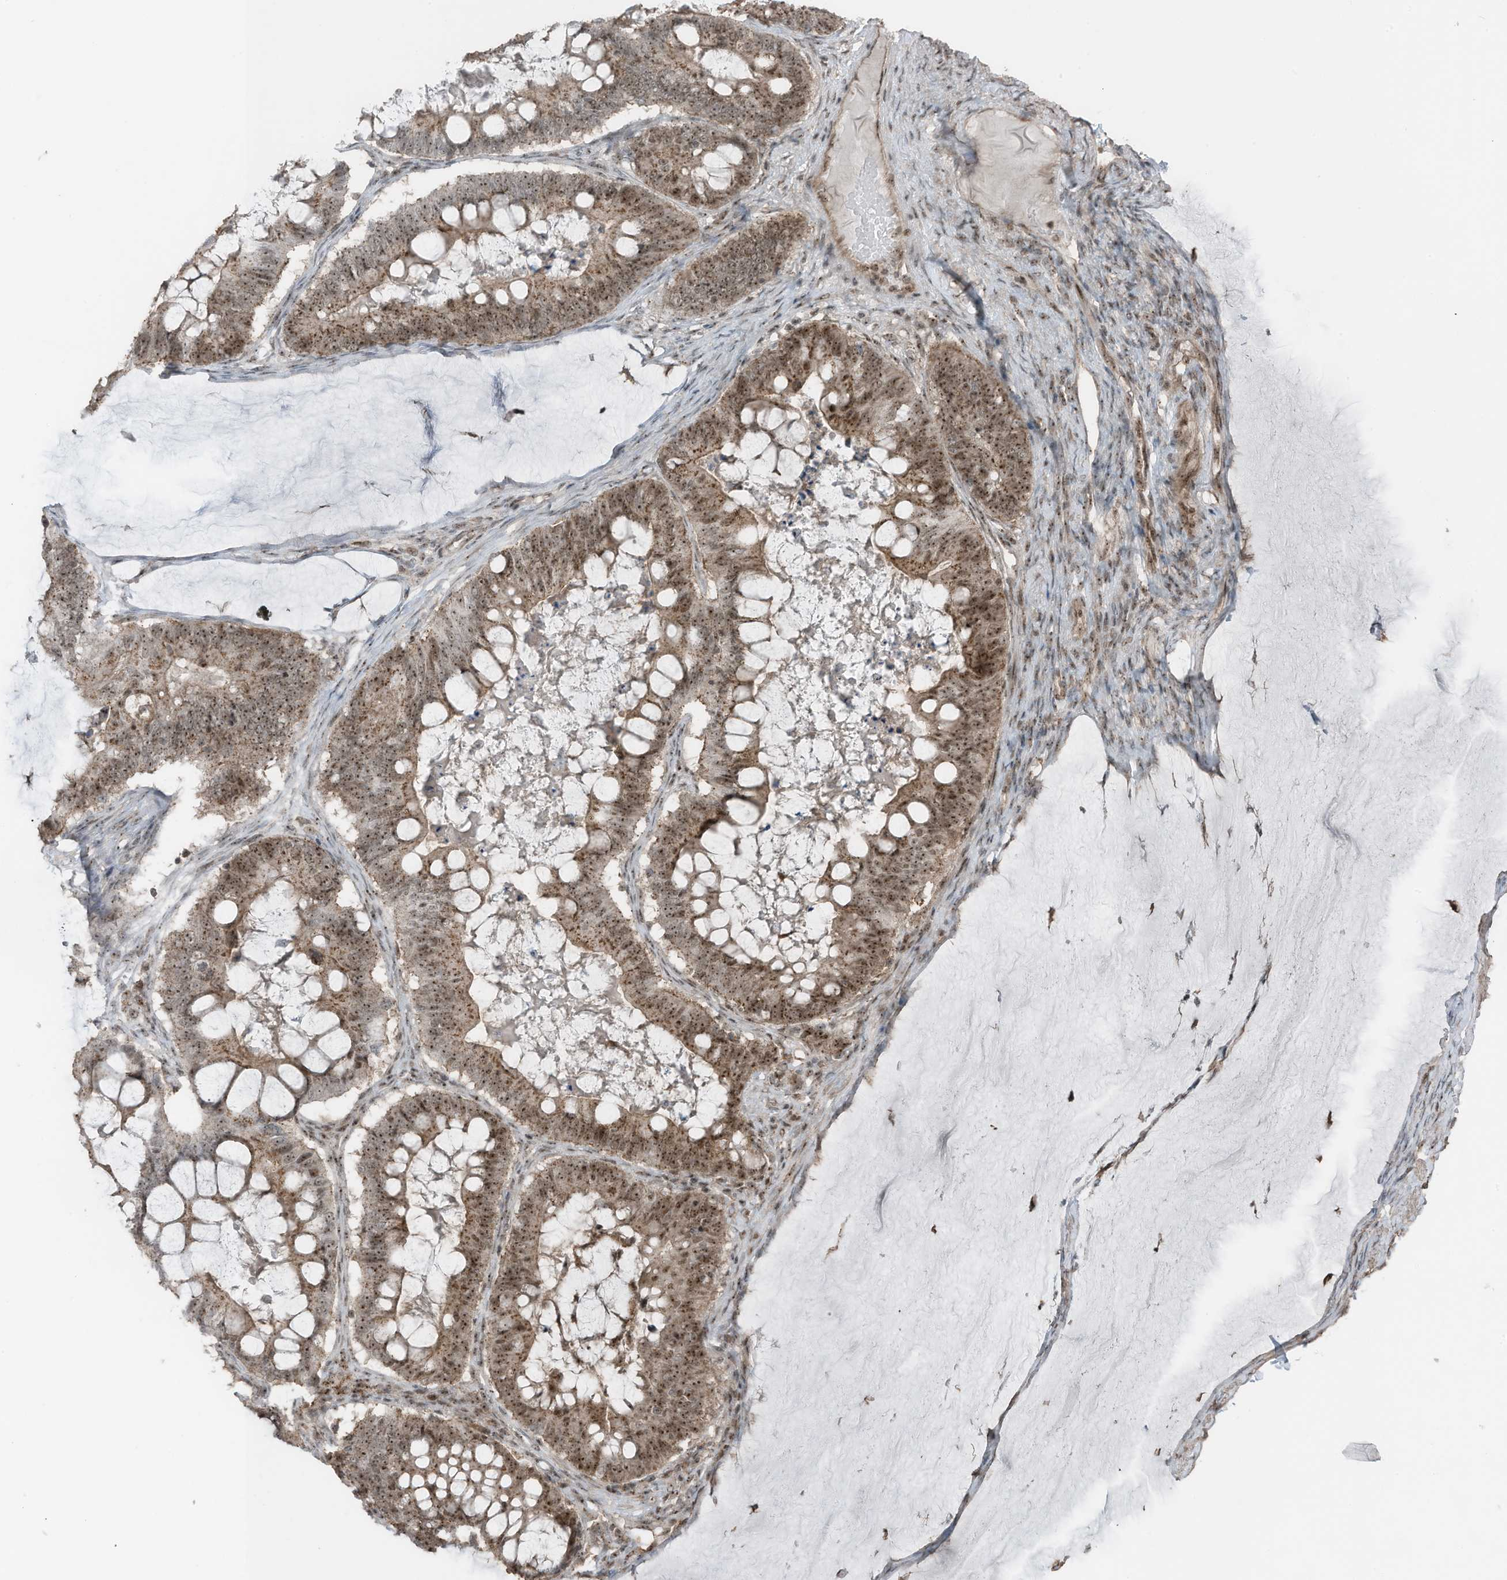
{"staining": {"intensity": "moderate", "quantity": ">75%", "location": "cytoplasmic/membranous,nuclear"}, "tissue": "ovarian cancer", "cell_type": "Tumor cells", "image_type": "cancer", "snomed": [{"axis": "morphology", "description": "Cystadenocarcinoma, mucinous, NOS"}, {"axis": "topography", "description": "Ovary"}], "caption": "Immunohistochemistry (IHC) (DAB (3,3'-diaminobenzidine)) staining of ovarian mucinous cystadenocarcinoma exhibits moderate cytoplasmic/membranous and nuclear protein staining in about >75% of tumor cells.", "gene": "UTP3", "patient": {"sex": "female", "age": 61}}